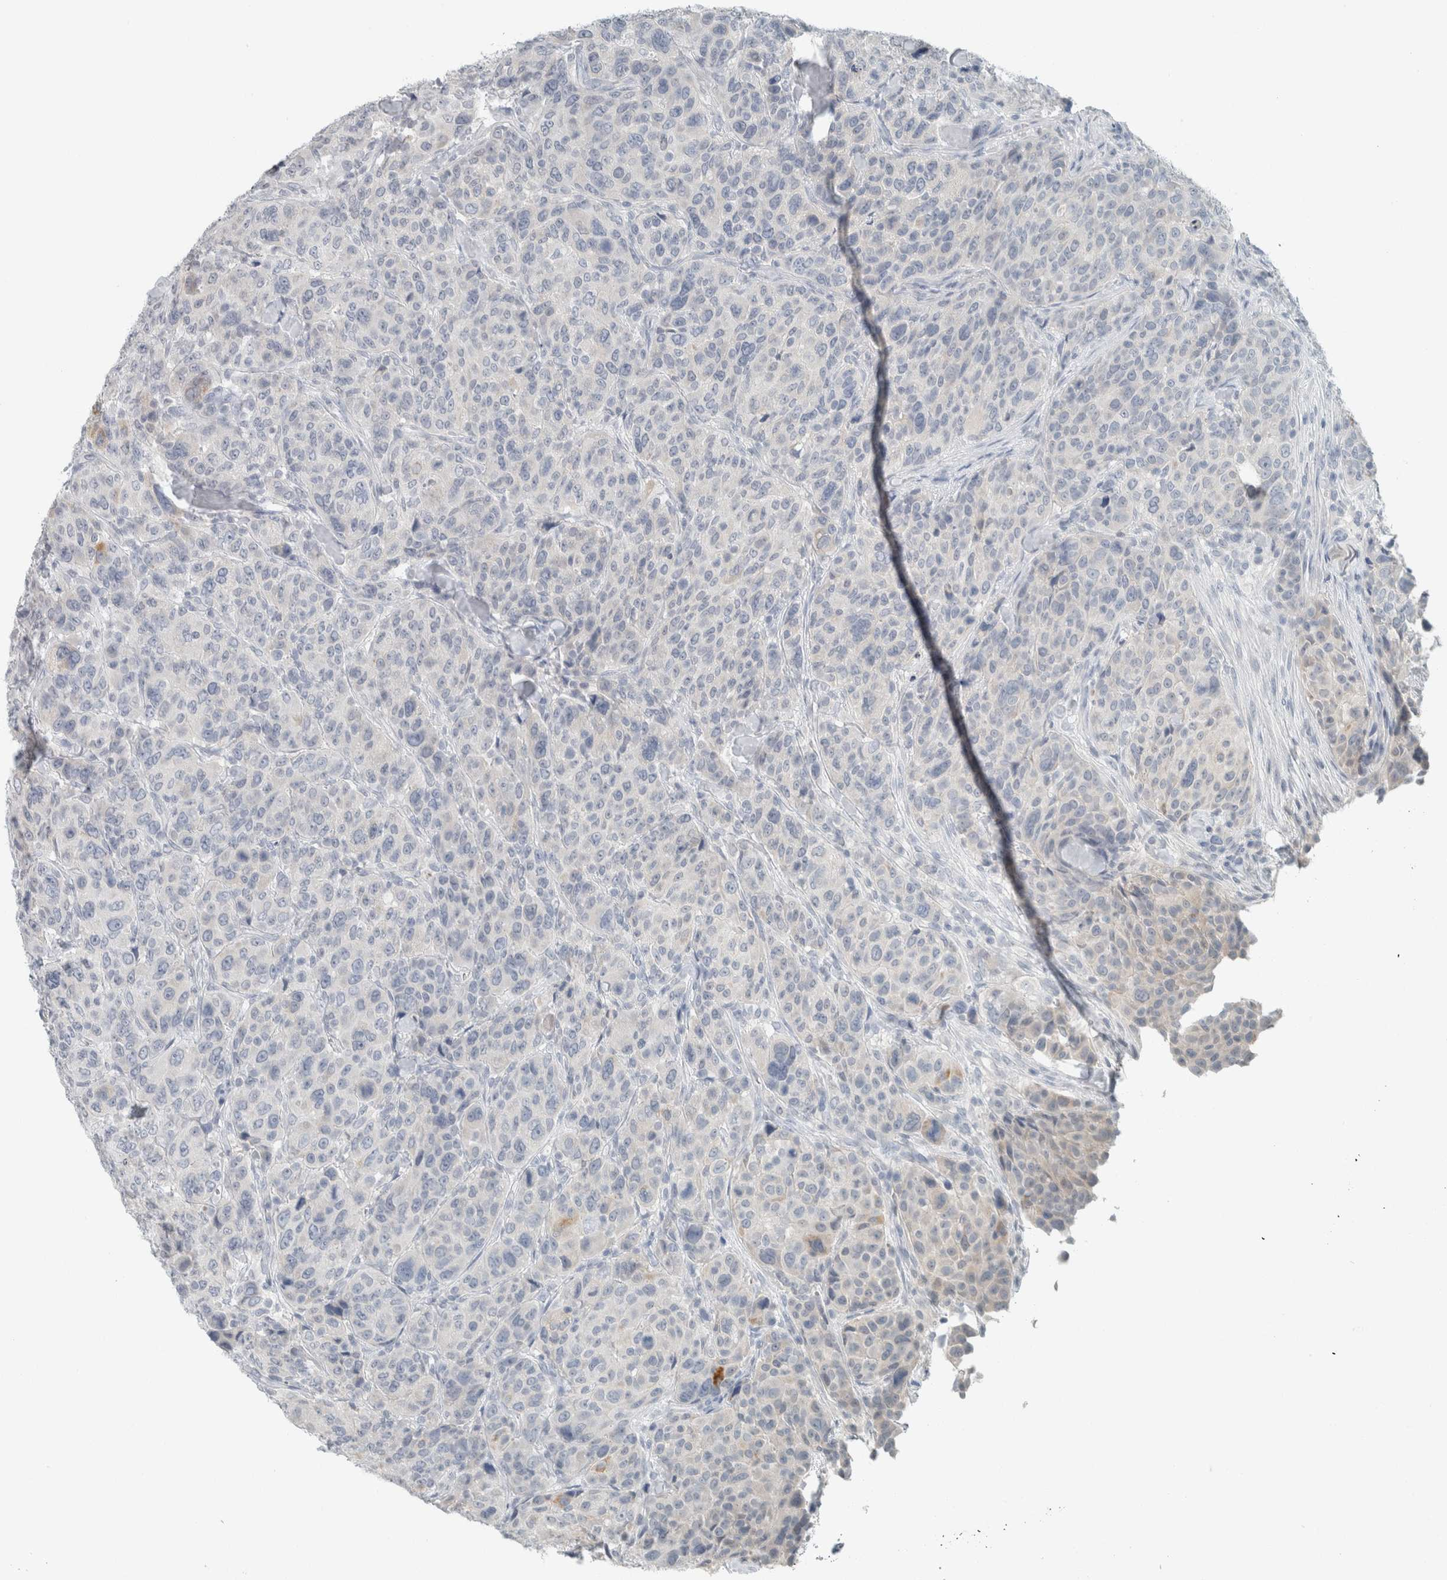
{"staining": {"intensity": "negative", "quantity": "none", "location": "none"}, "tissue": "breast cancer", "cell_type": "Tumor cells", "image_type": "cancer", "snomed": [{"axis": "morphology", "description": "Duct carcinoma"}, {"axis": "topography", "description": "Breast"}], "caption": "Breast cancer was stained to show a protein in brown. There is no significant expression in tumor cells.", "gene": "TRIT1", "patient": {"sex": "female", "age": 37}}